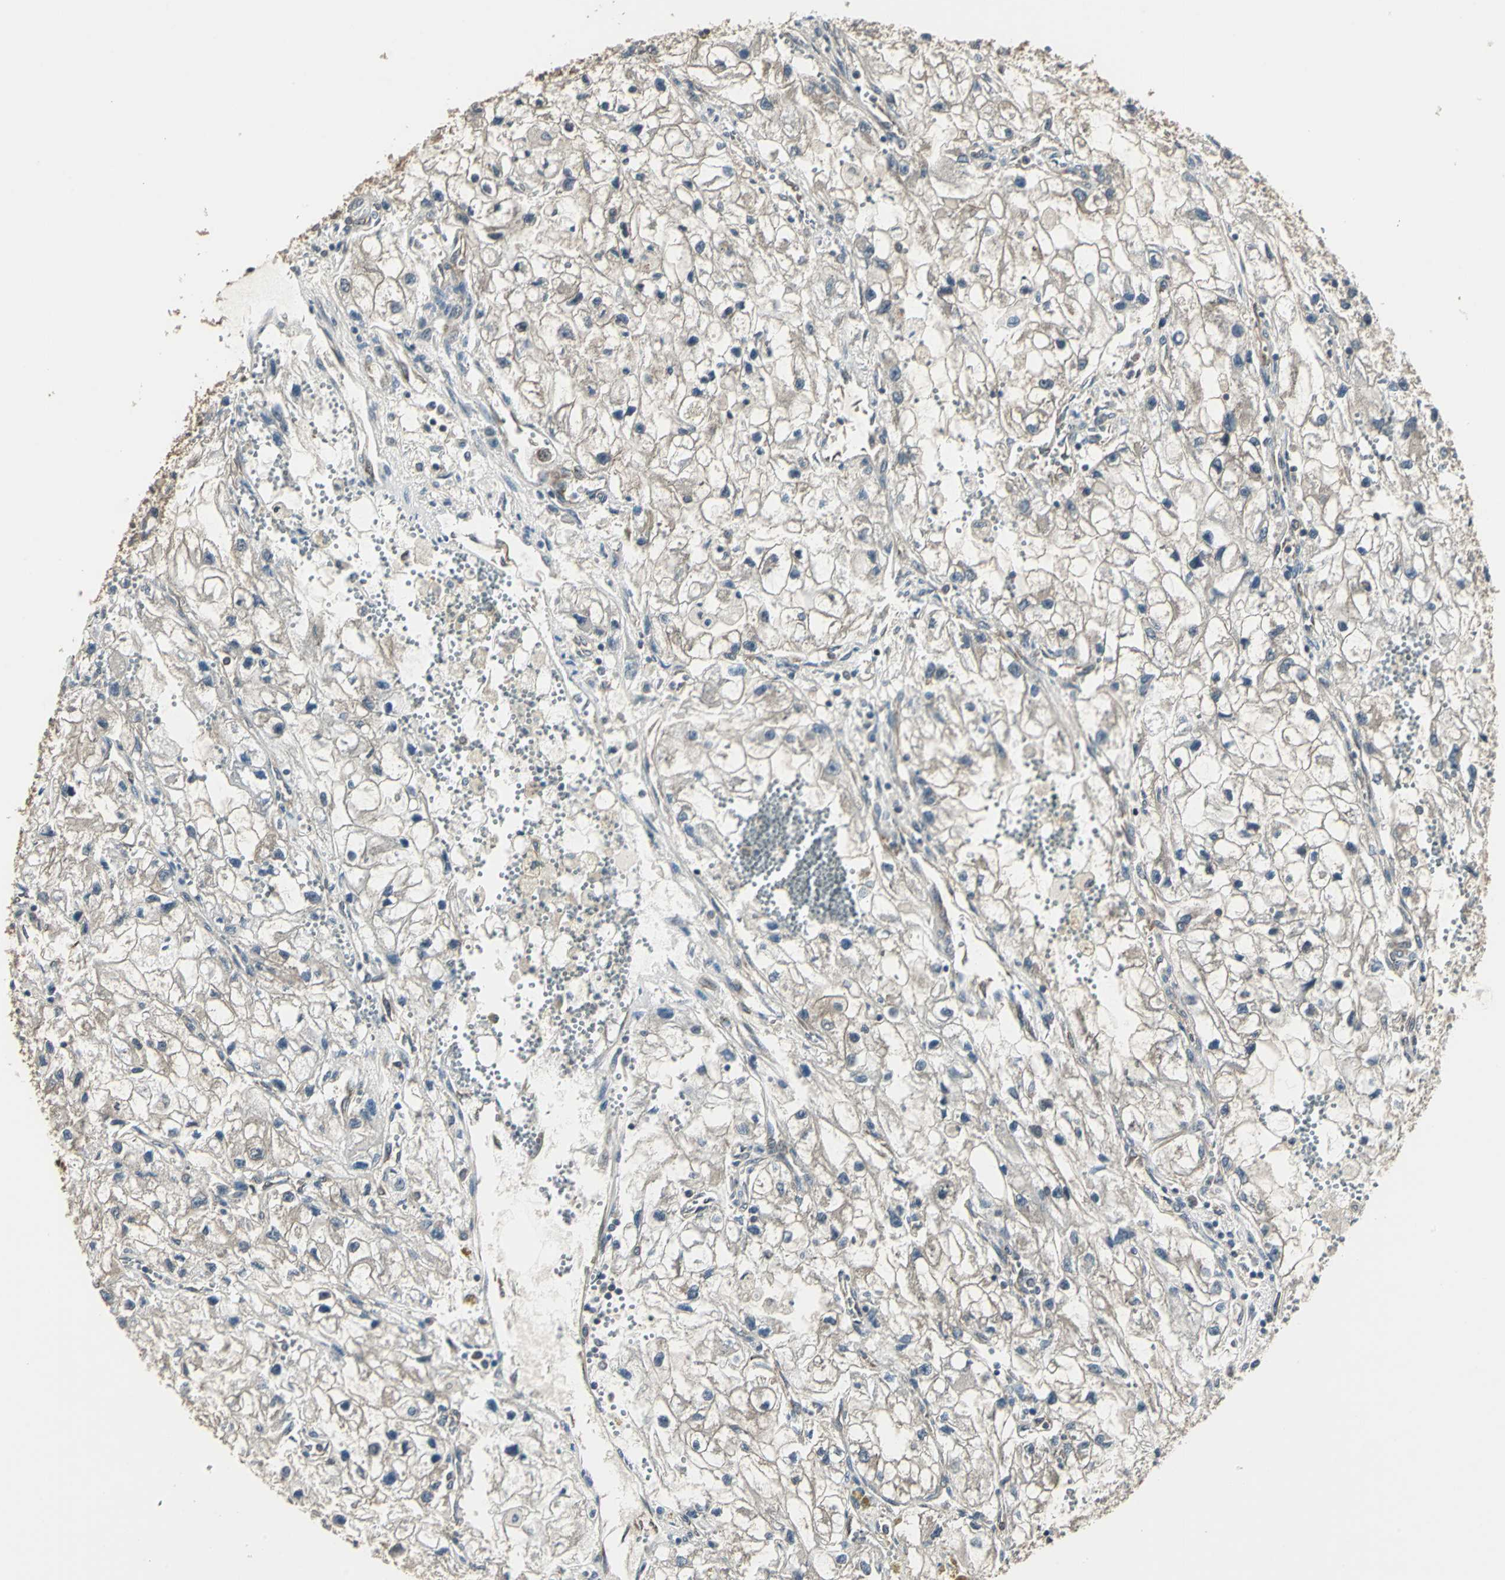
{"staining": {"intensity": "weak", "quantity": "25%-75%", "location": "cytoplasmic/membranous"}, "tissue": "renal cancer", "cell_type": "Tumor cells", "image_type": "cancer", "snomed": [{"axis": "morphology", "description": "Adenocarcinoma, NOS"}, {"axis": "topography", "description": "Kidney"}], "caption": "This is an image of immunohistochemistry staining of adenocarcinoma (renal), which shows weak positivity in the cytoplasmic/membranous of tumor cells.", "gene": "PFDN1", "patient": {"sex": "female", "age": 70}}